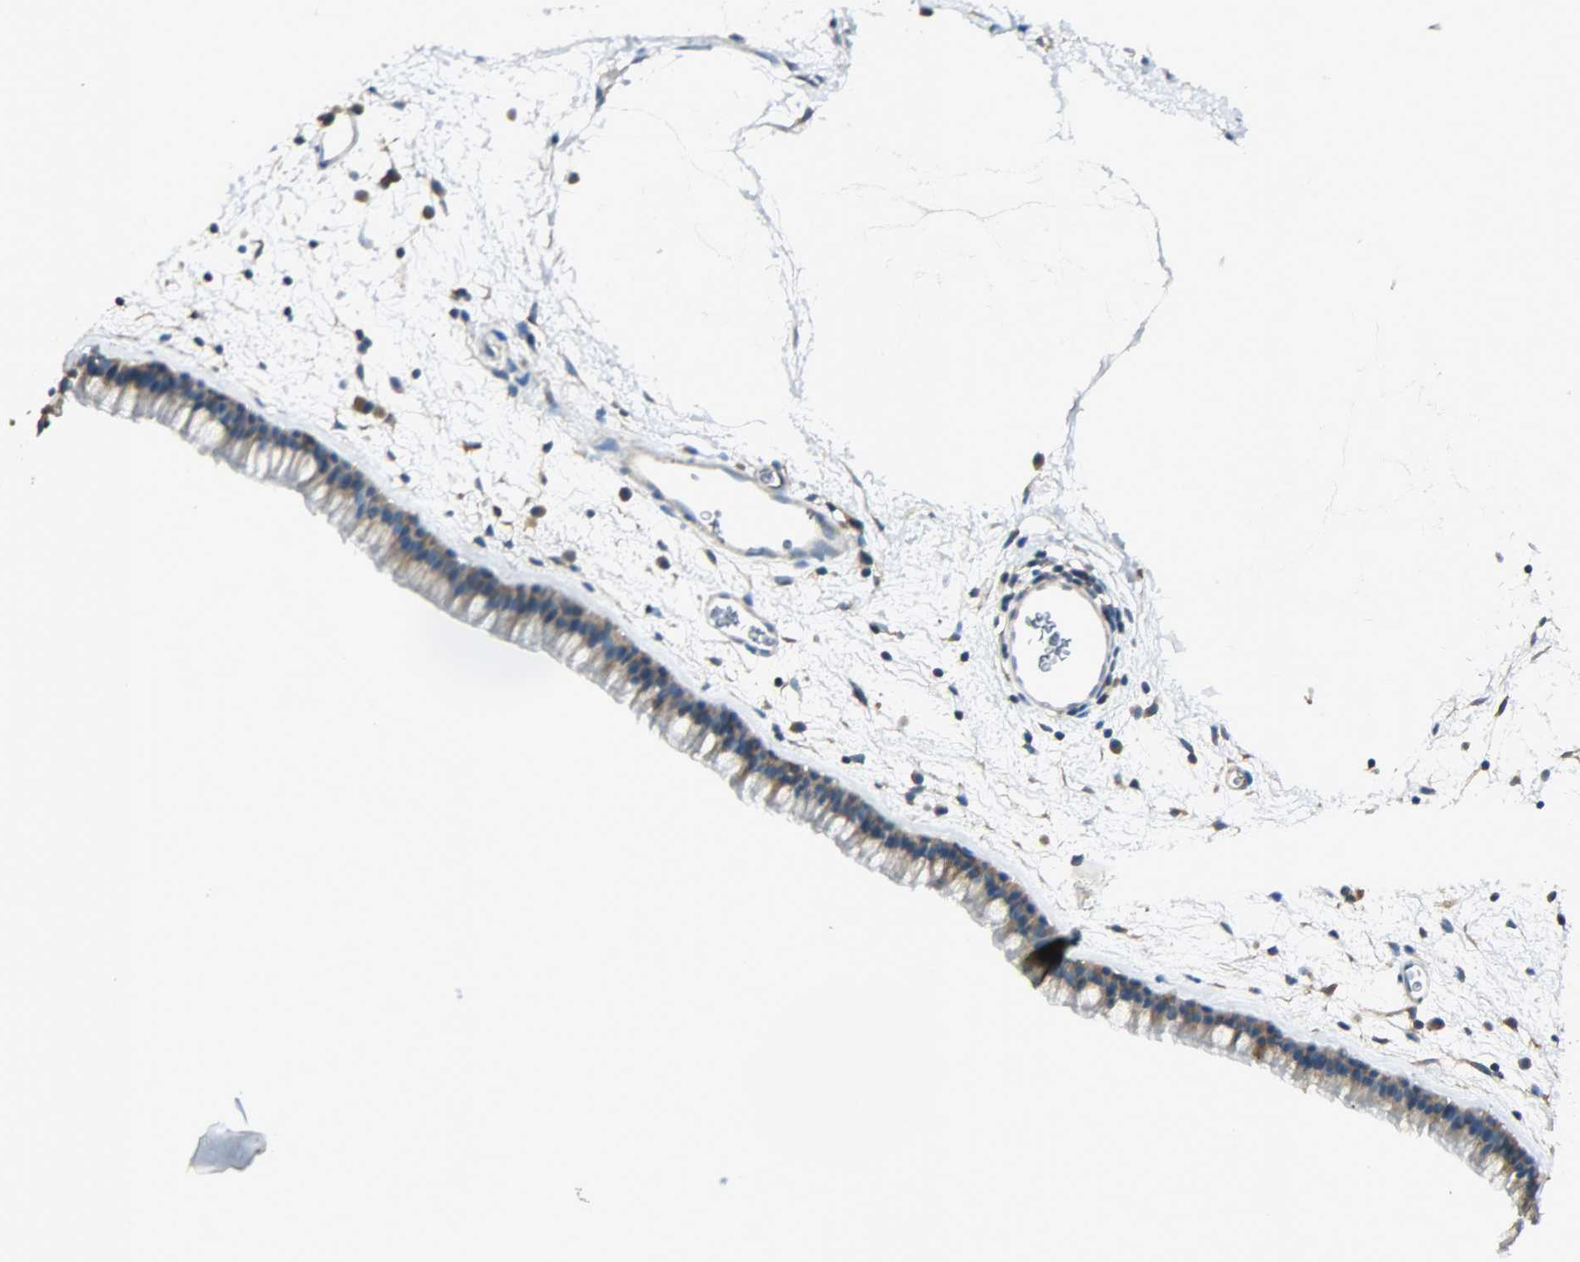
{"staining": {"intensity": "moderate", "quantity": ">75%", "location": "cytoplasmic/membranous"}, "tissue": "nasopharynx", "cell_type": "Respiratory epithelial cells", "image_type": "normal", "snomed": [{"axis": "morphology", "description": "Normal tissue, NOS"}, {"axis": "morphology", "description": "Inflammation, NOS"}, {"axis": "topography", "description": "Nasopharynx"}], "caption": "Immunohistochemistry (IHC) of benign nasopharynx shows medium levels of moderate cytoplasmic/membranous staining in approximately >75% of respiratory epithelial cells. The protein is stained brown, and the nuclei are stained in blue (DAB (3,3'-diaminobenzidine) IHC with brightfield microscopy, high magnification).", "gene": "TSC22D2", "patient": {"sex": "male", "age": 48}}